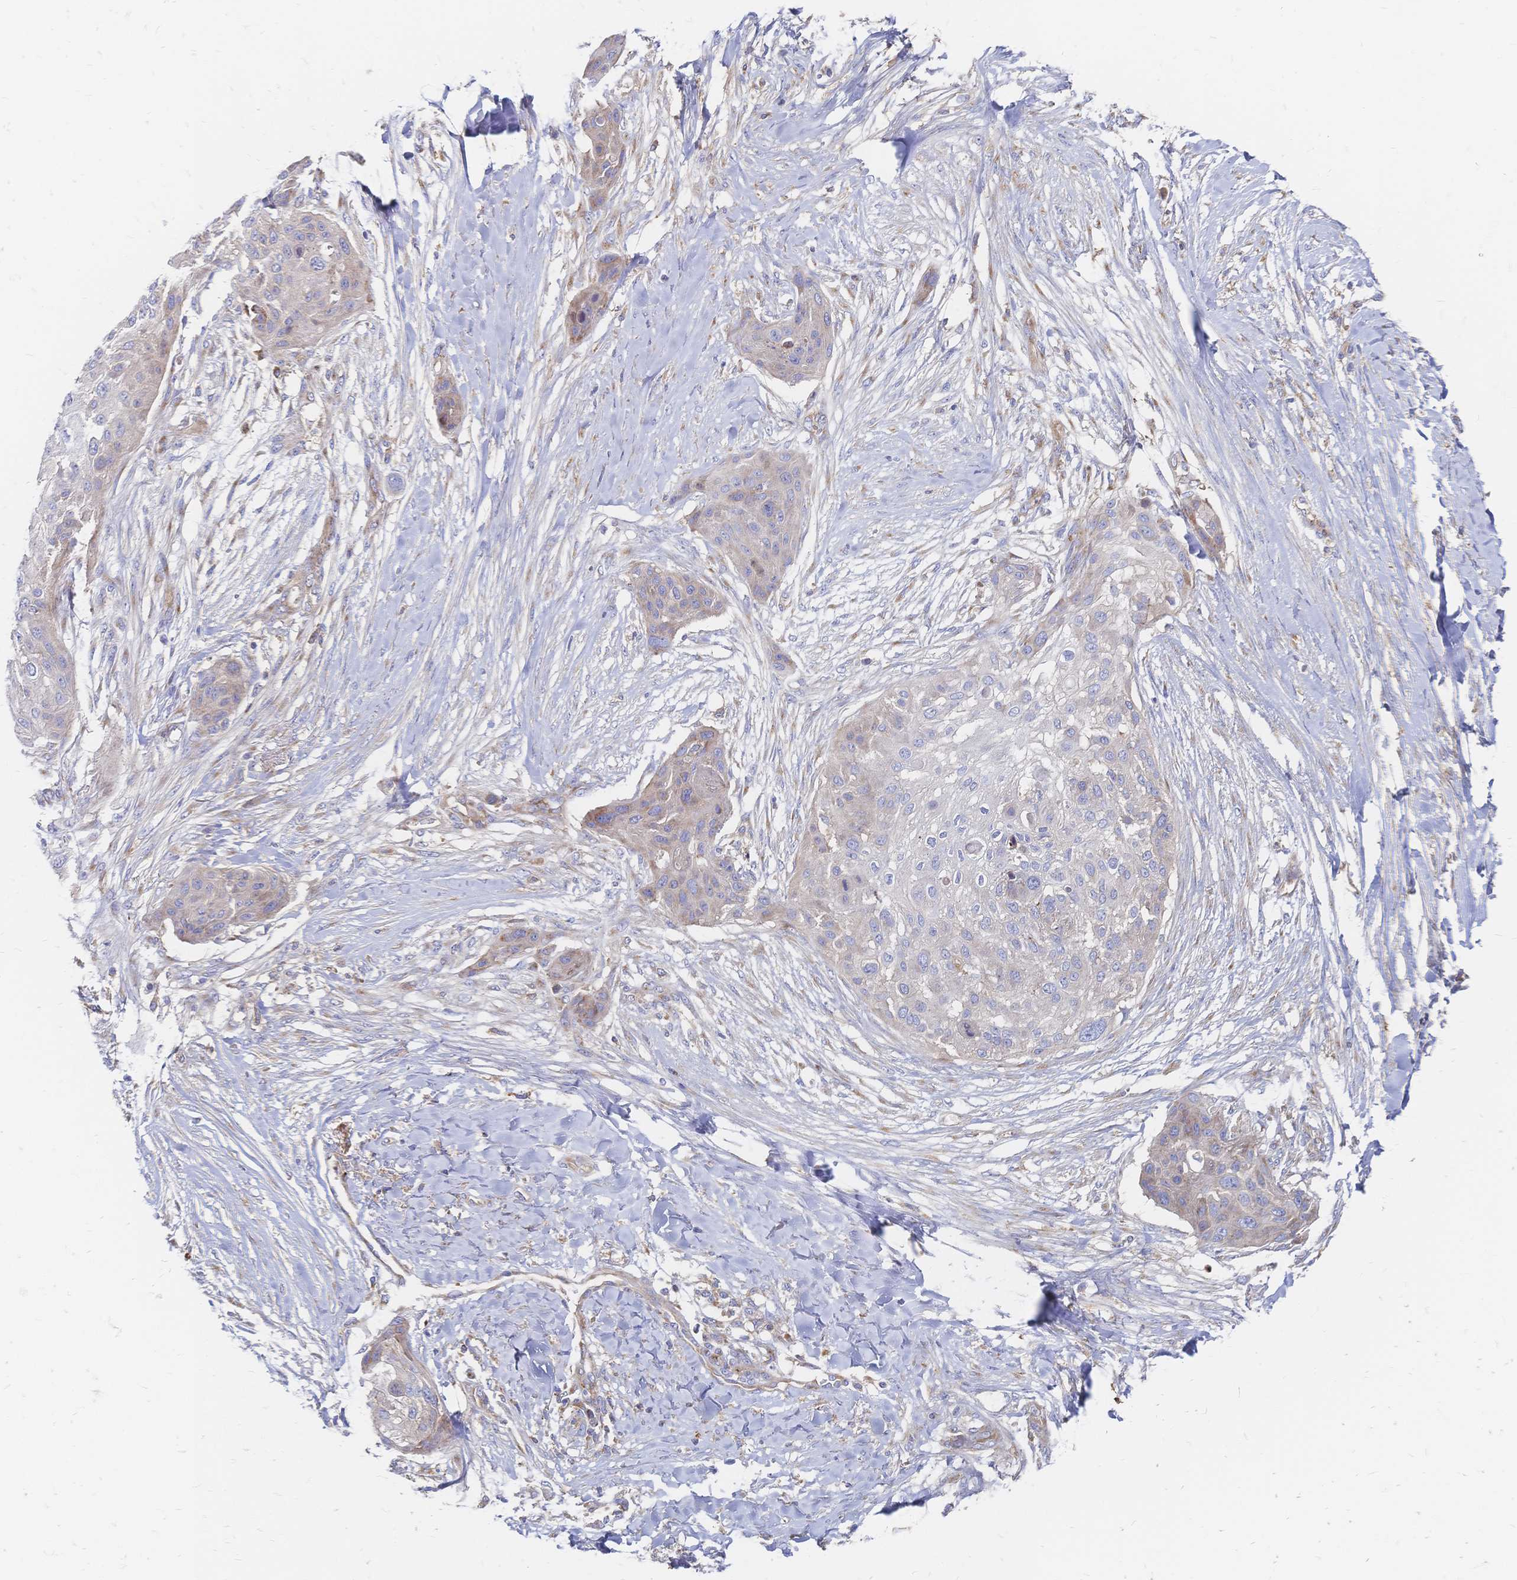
{"staining": {"intensity": "weak", "quantity": "<25%", "location": "cytoplasmic/membranous"}, "tissue": "skin cancer", "cell_type": "Tumor cells", "image_type": "cancer", "snomed": [{"axis": "morphology", "description": "Squamous cell carcinoma, NOS"}, {"axis": "topography", "description": "Skin"}], "caption": "An IHC micrograph of skin squamous cell carcinoma is shown. There is no staining in tumor cells of skin squamous cell carcinoma. Brightfield microscopy of immunohistochemistry (IHC) stained with DAB (brown) and hematoxylin (blue), captured at high magnification.", "gene": "SORBS1", "patient": {"sex": "female", "age": 87}}